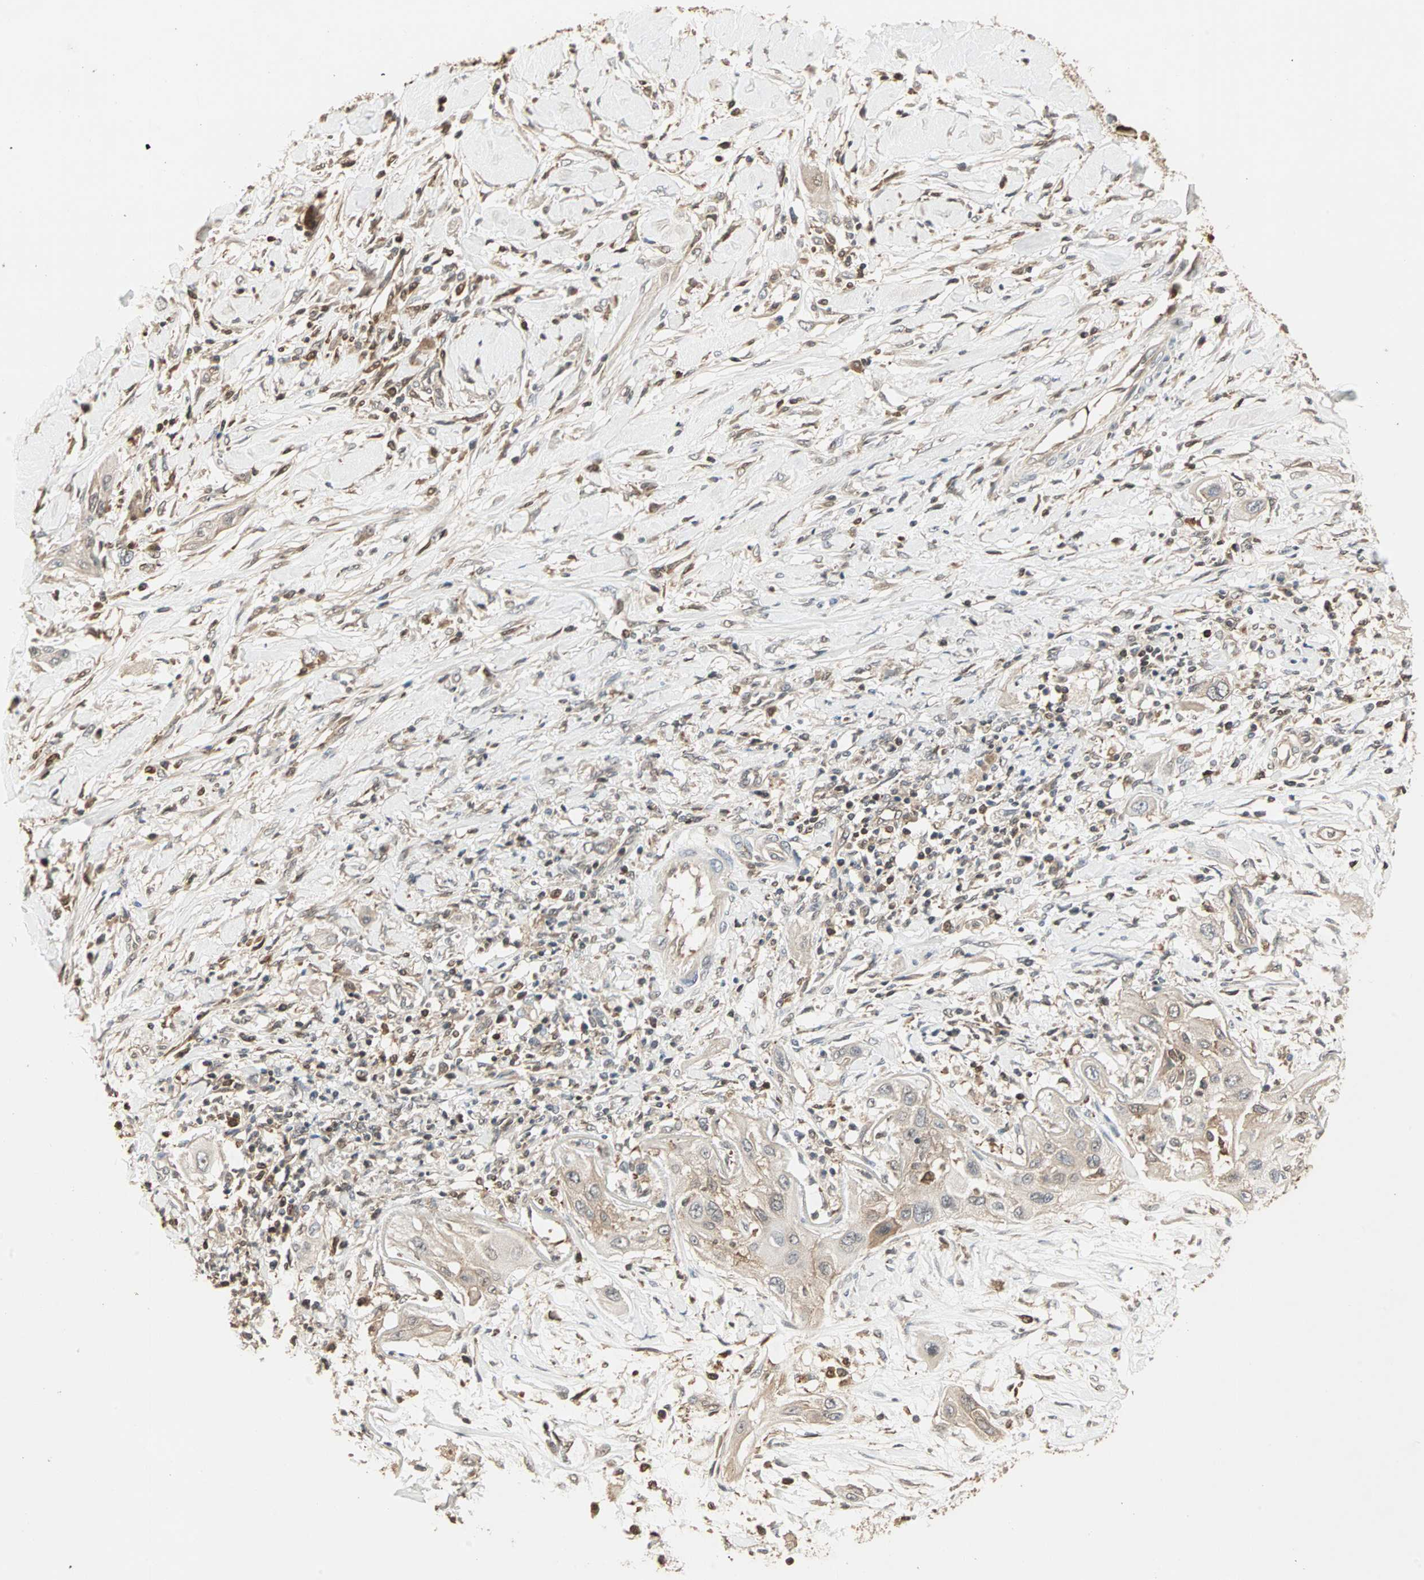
{"staining": {"intensity": "weak", "quantity": ">75%", "location": "cytoplasmic/membranous"}, "tissue": "lung cancer", "cell_type": "Tumor cells", "image_type": "cancer", "snomed": [{"axis": "morphology", "description": "Squamous cell carcinoma, NOS"}, {"axis": "topography", "description": "Lung"}], "caption": "The photomicrograph demonstrates a brown stain indicating the presence of a protein in the cytoplasmic/membranous of tumor cells in lung squamous cell carcinoma.", "gene": "DRG2", "patient": {"sex": "female", "age": 47}}